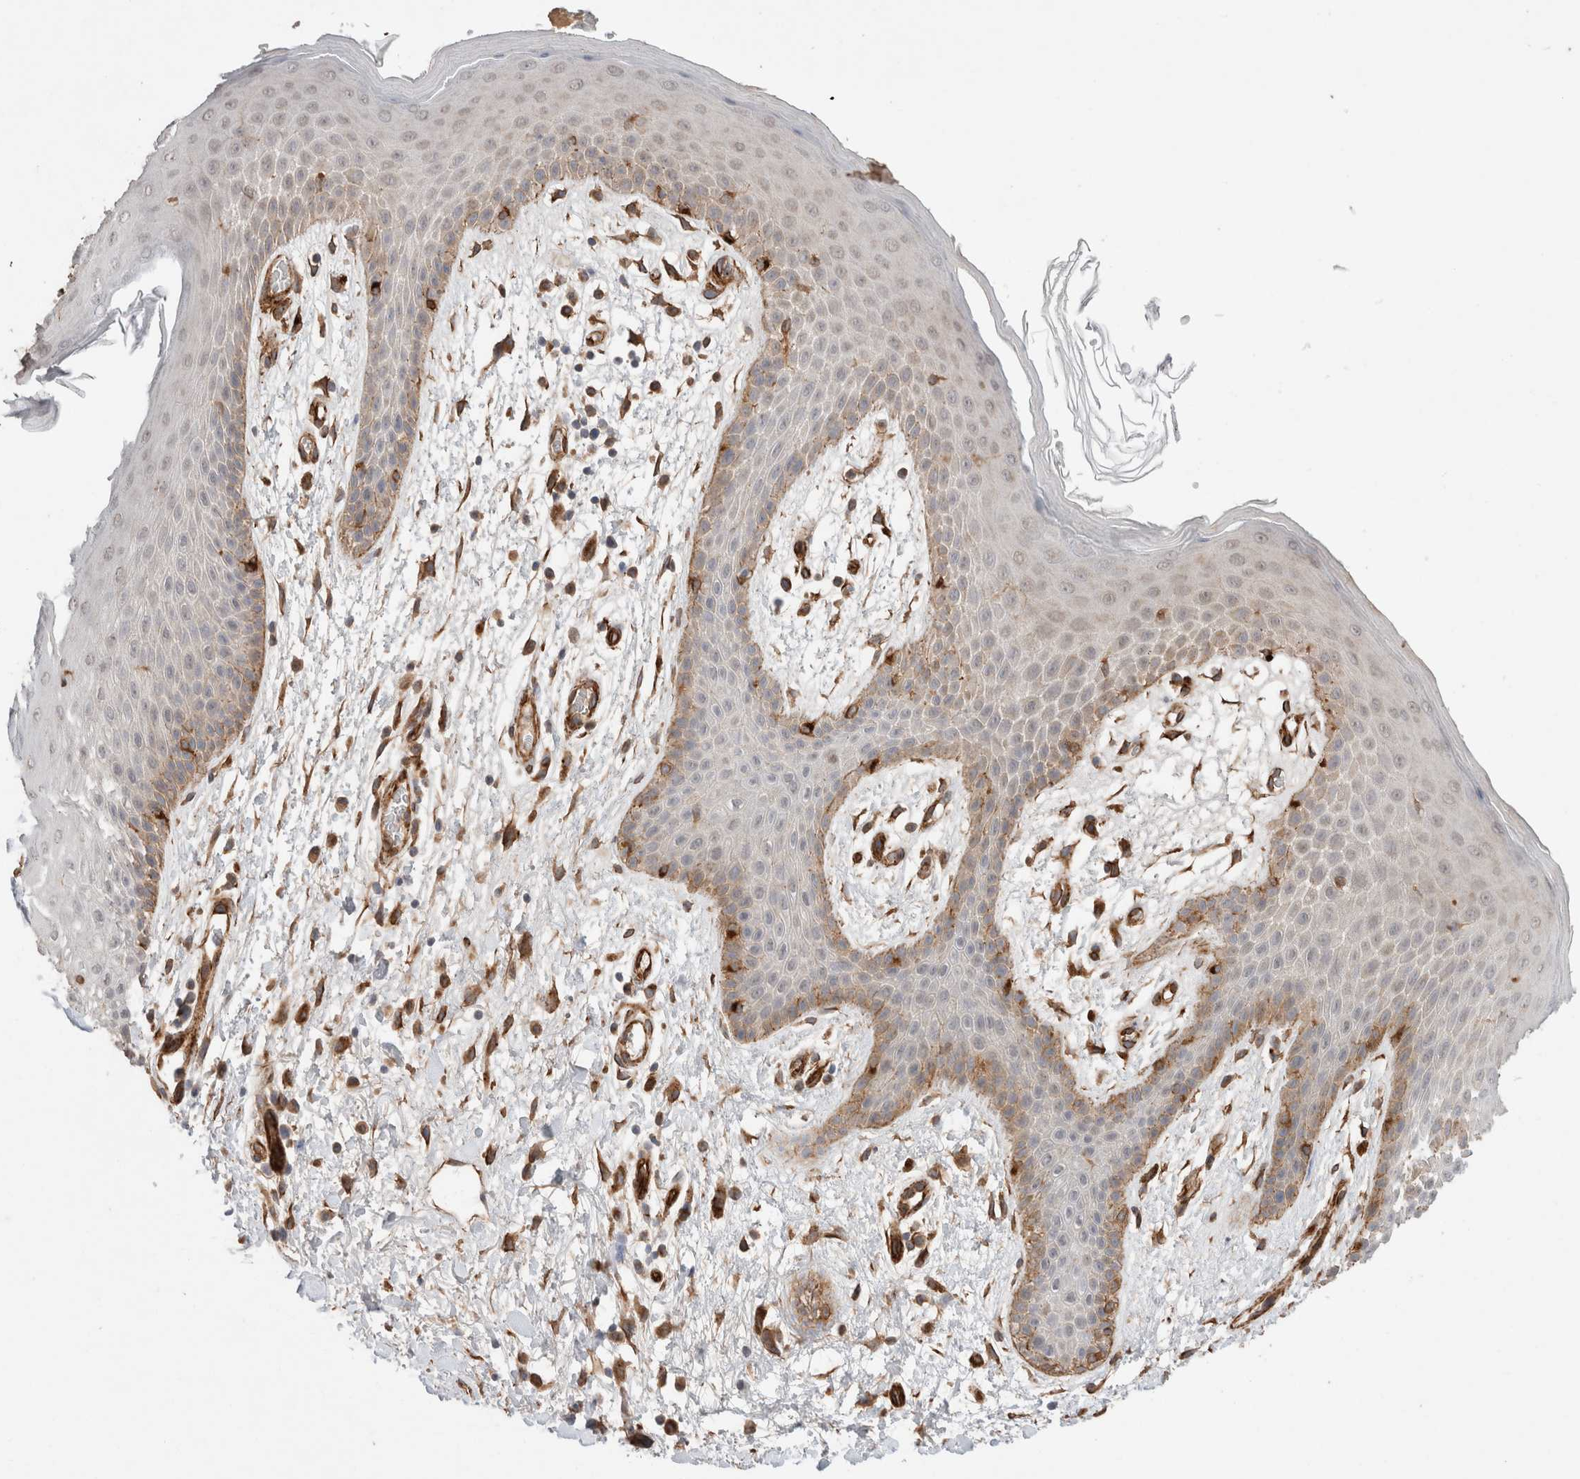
{"staining": {"intensity": "strong", "quantity": "<25%", "location": "cytoplasmic/membranous"}, "tissue": "skin", "cell_type": "Epidermal cells", "image_type": "normal", "snomed": [{"axis": "morphology", "description": "Normal tissue, NOS"}, {"axis": "topography", "description": "Anal"}], "caption": "Benign skin was stained to show a protein in brown. There is medium levels of strong cytoplasmic/membranous expression in about <25% of epidermal cells. (DAB IHC with brightfield microscopy, high magnification).", "gene": "RAB32", "patient": {"sex": "male", "age": 74}}